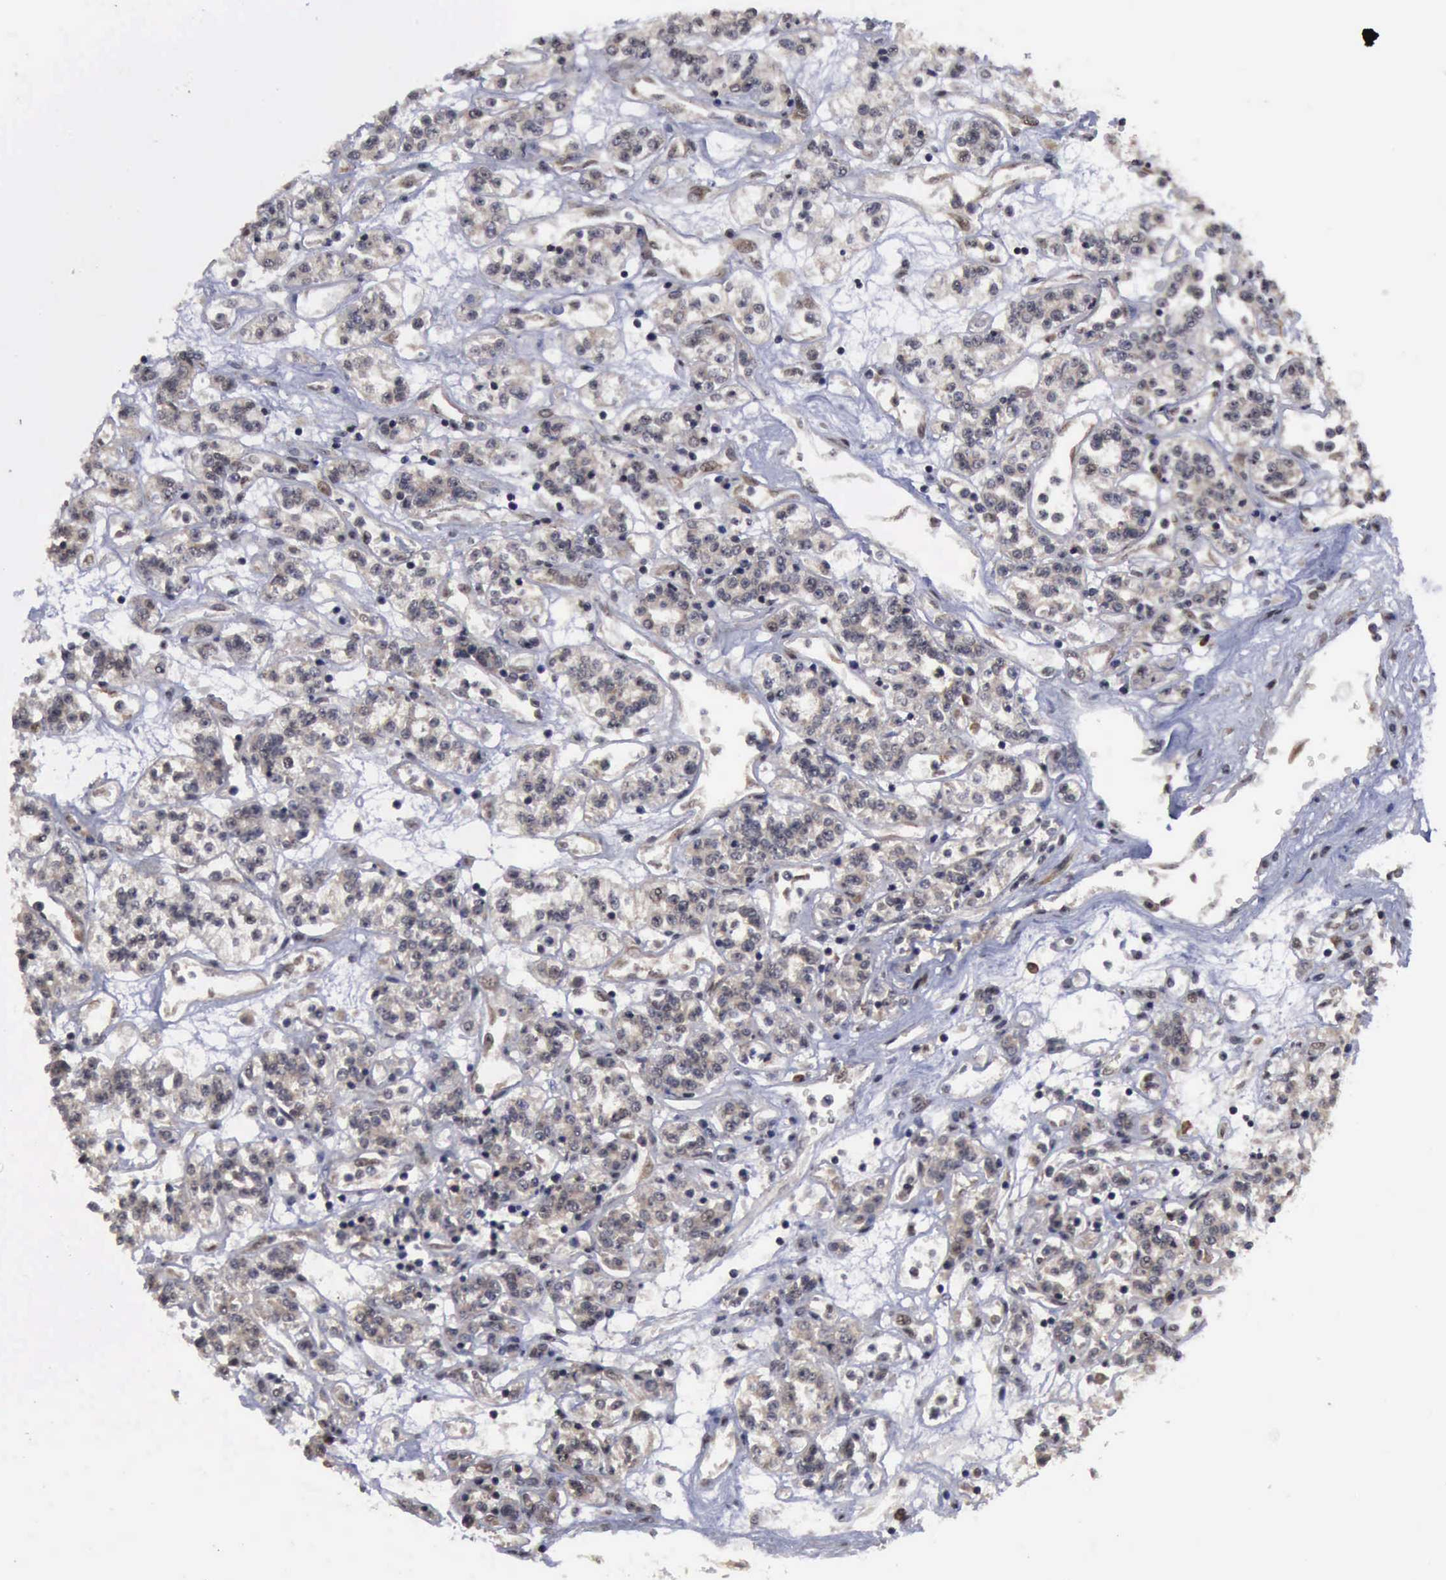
{"staining": {"intensity": "weak", "quantity": ">75%", "location": "cytoplasmic/membranous"}, "tissue": "renal cancer", "cell_type": "Tumor cells", "image_type": "cancer", "snomed": [{"axis": "morphology", "description": "Adenocarcinoma, NOS"}, {"axis": "topography", "description": "Kidney"}], "caption": "This is an image of immunohistochemistry staining of renal cancer, which shows weak positivity in the cytoplasmic/membranous of tumor cells.", "gene": "RTCB", "patient": {"sex": "female", "age": 76}}